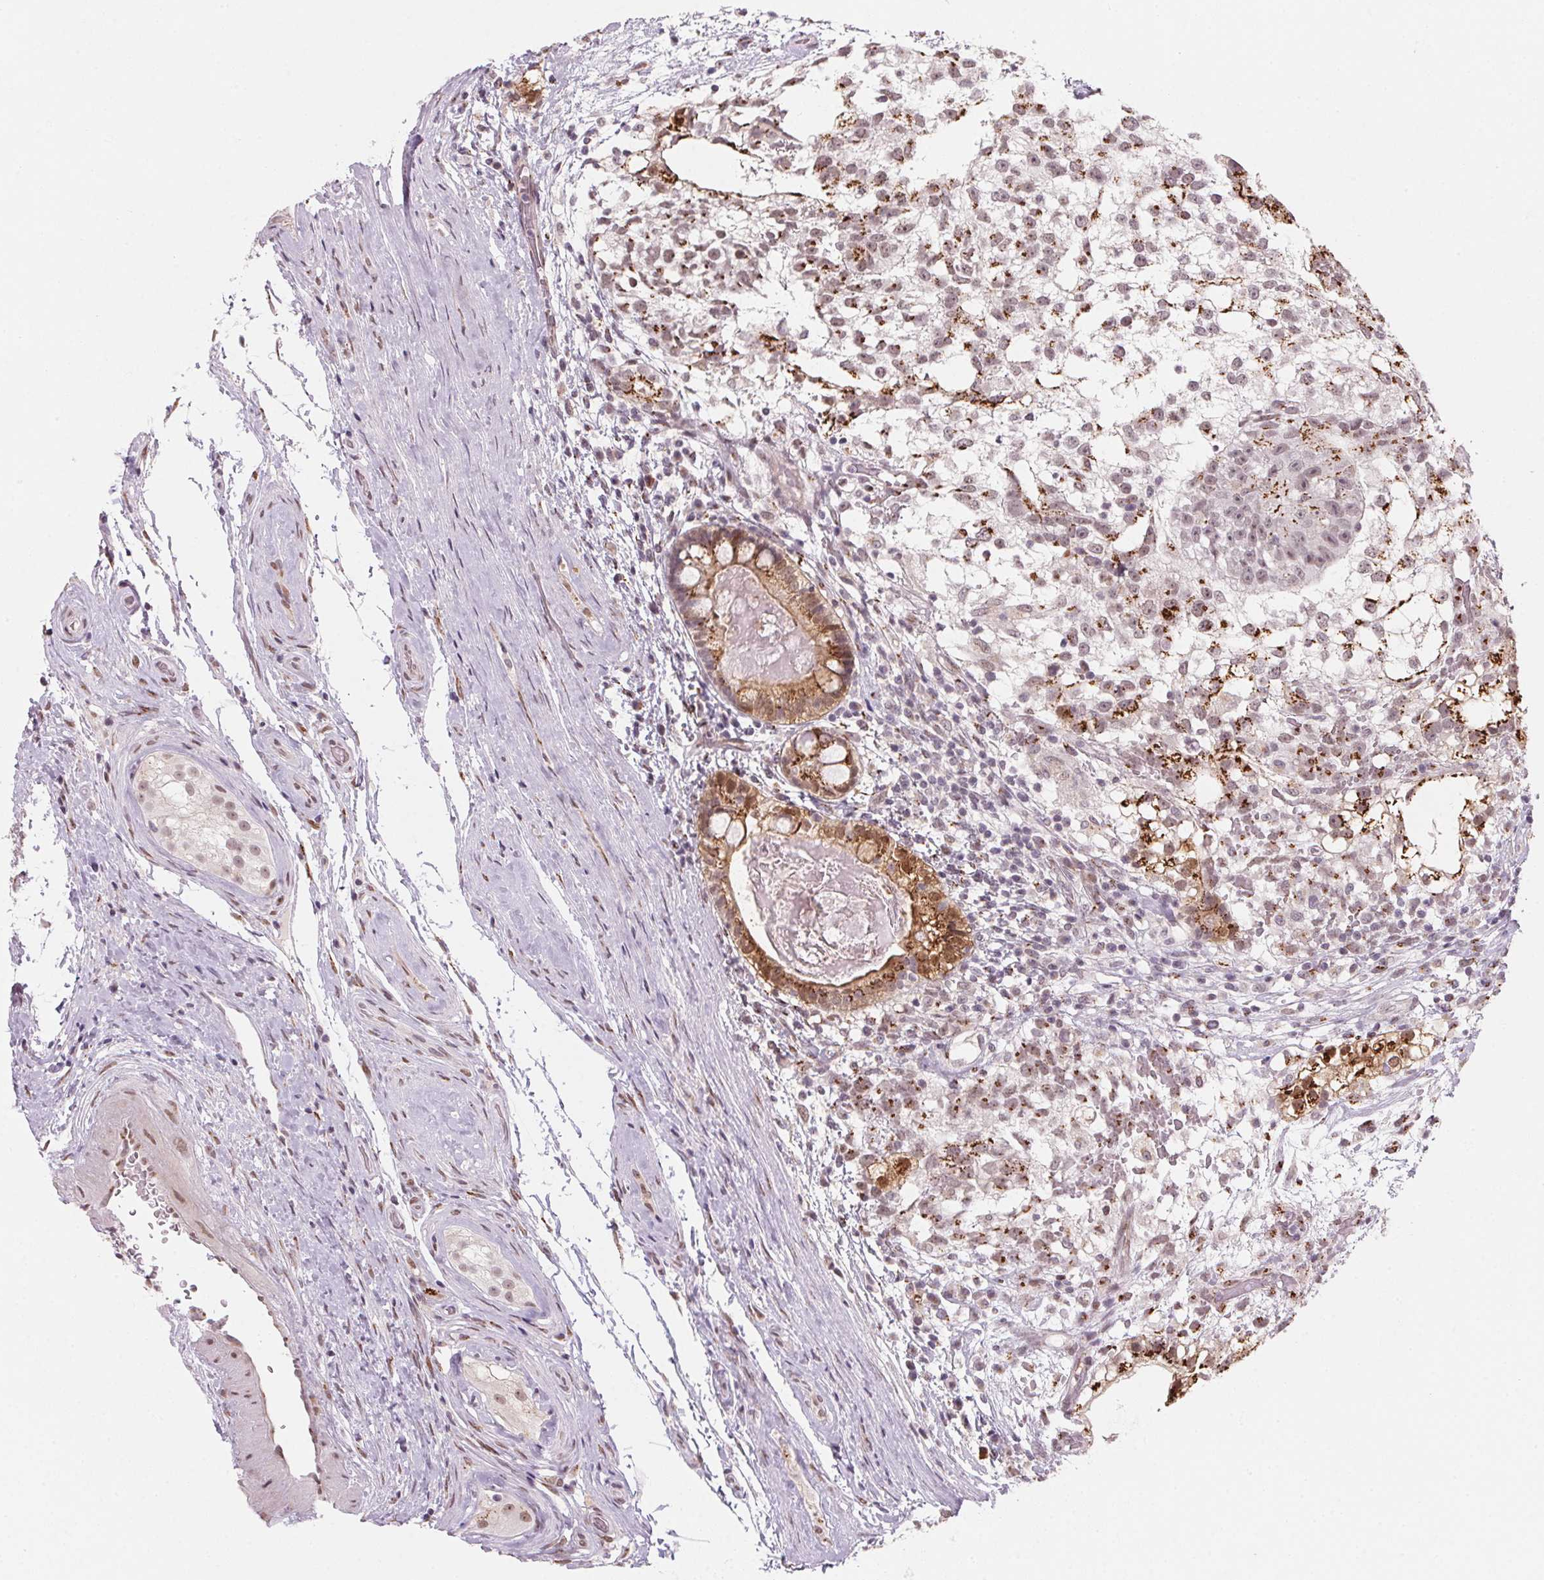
{"staining": {"intensity": "strong", "quantity": "25%-75%", "location": "cytoplasmic/membranous"}, "tissue": "testis cancer", "cell_type": "Tumor cells", "image_type": "cancer", "snomed": [{"axis": "morphology", "description": "Seminoma, NOS"}, {"axis": "morphology", "description": "Carcinoma, Embryonal, NOS"}, {"axis": "topography", "description": "Testis"}], "caption": "A high amount of strong cytoplasmic/membranous positivity is present in approximately 25%-75% of tumor cells in testis cancer tissue.", "gene": "RAB22A", "patient": {"sex": "male", "age": 41}}